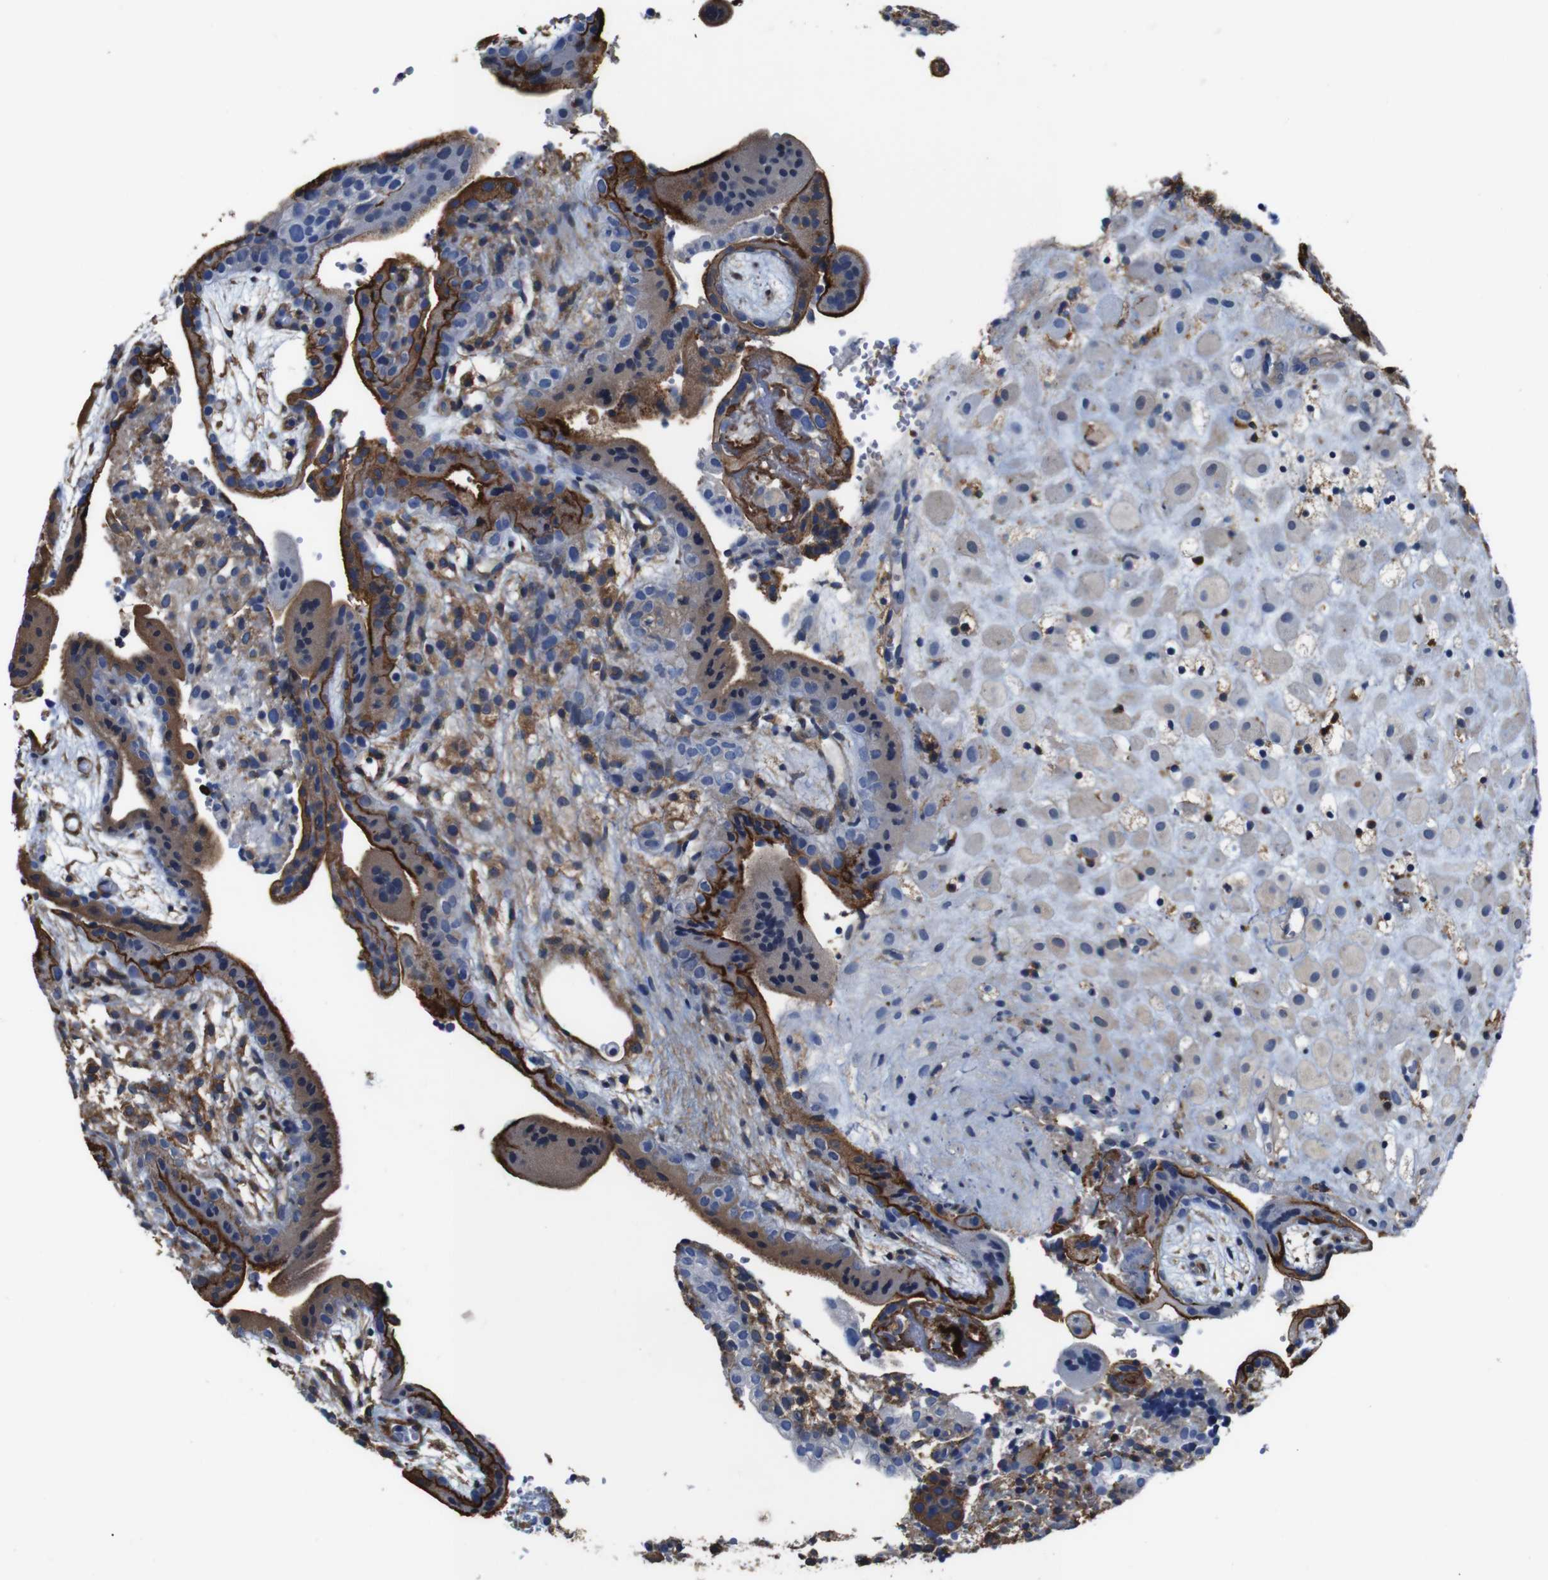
{"staining": {"intensity": "negative", "quantity": "none", "location": "none"}, "tissue": "placenta", "cell_type": "Decidual cells", "image_type": "normal", "snomed": [{"axis": "morphology", "description": "Normal tissue, NOS"}, {"axis": "topography", "description": "Placenta"}], "caption": "This is an immunohistochemistry (IHC) image of benign placenta. There is no staining in decidual cells.", "gene": "PI4KA", "patient": {"sex": "female", "age": 18}}